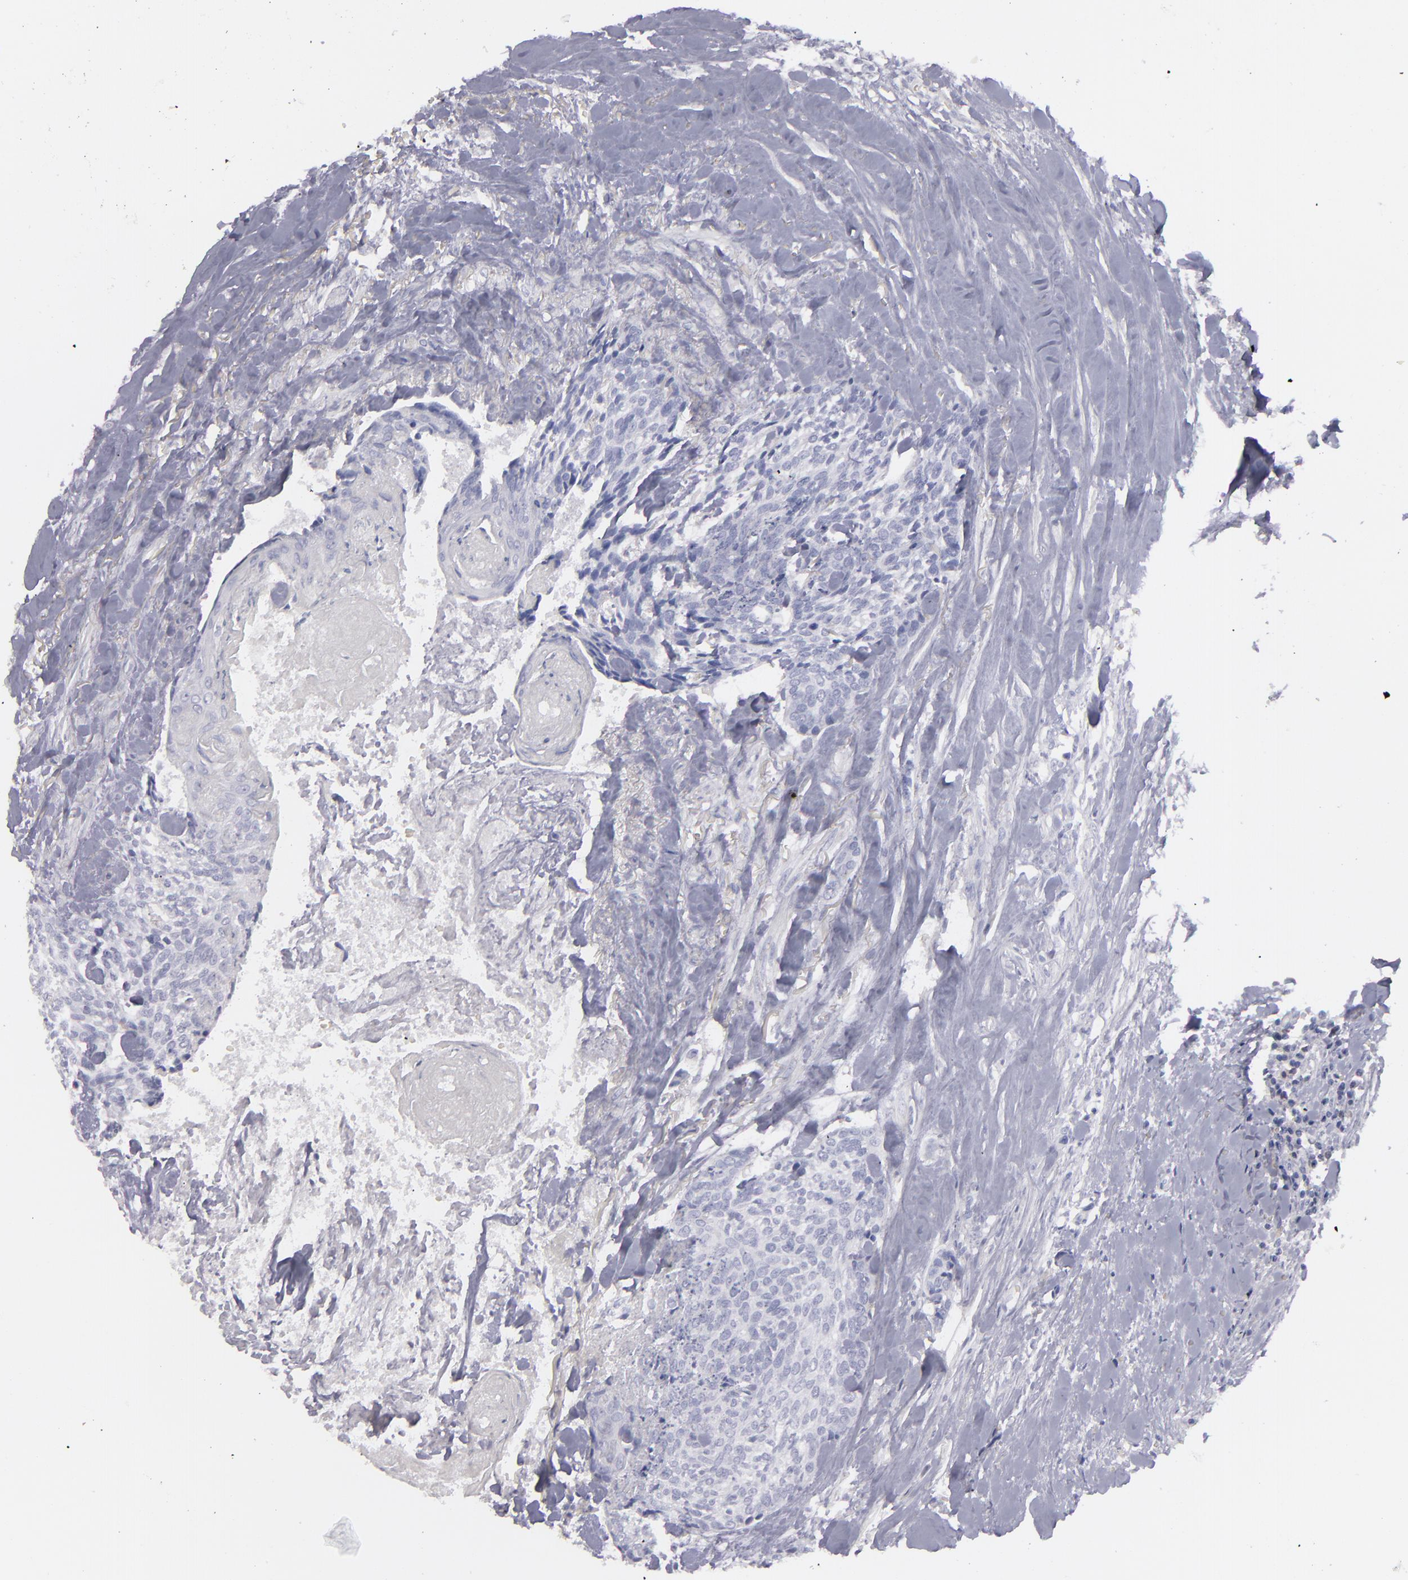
{"staining": {"intensity": "negative", "quantity": "none", "location": "none"}, "tissue": "head and neck cancer", "cell_type": "Tumor cells", "image_type": "cancer", "snomed": [{"axis": "morphology", "description": "Squamous cell carcinoma, NOS"}, {"axis": "topography", "description": "Salivary gland"}, {"axis": "topography", "description": "Head-Neck"}], "caption": "Immunohistochemistry photomicrograph of human head and neck cancer stained for a protein (brown), which shows no staining in tumor cells.", "gene": "CD22", "patient": {"sex": "male", "age": 70}}